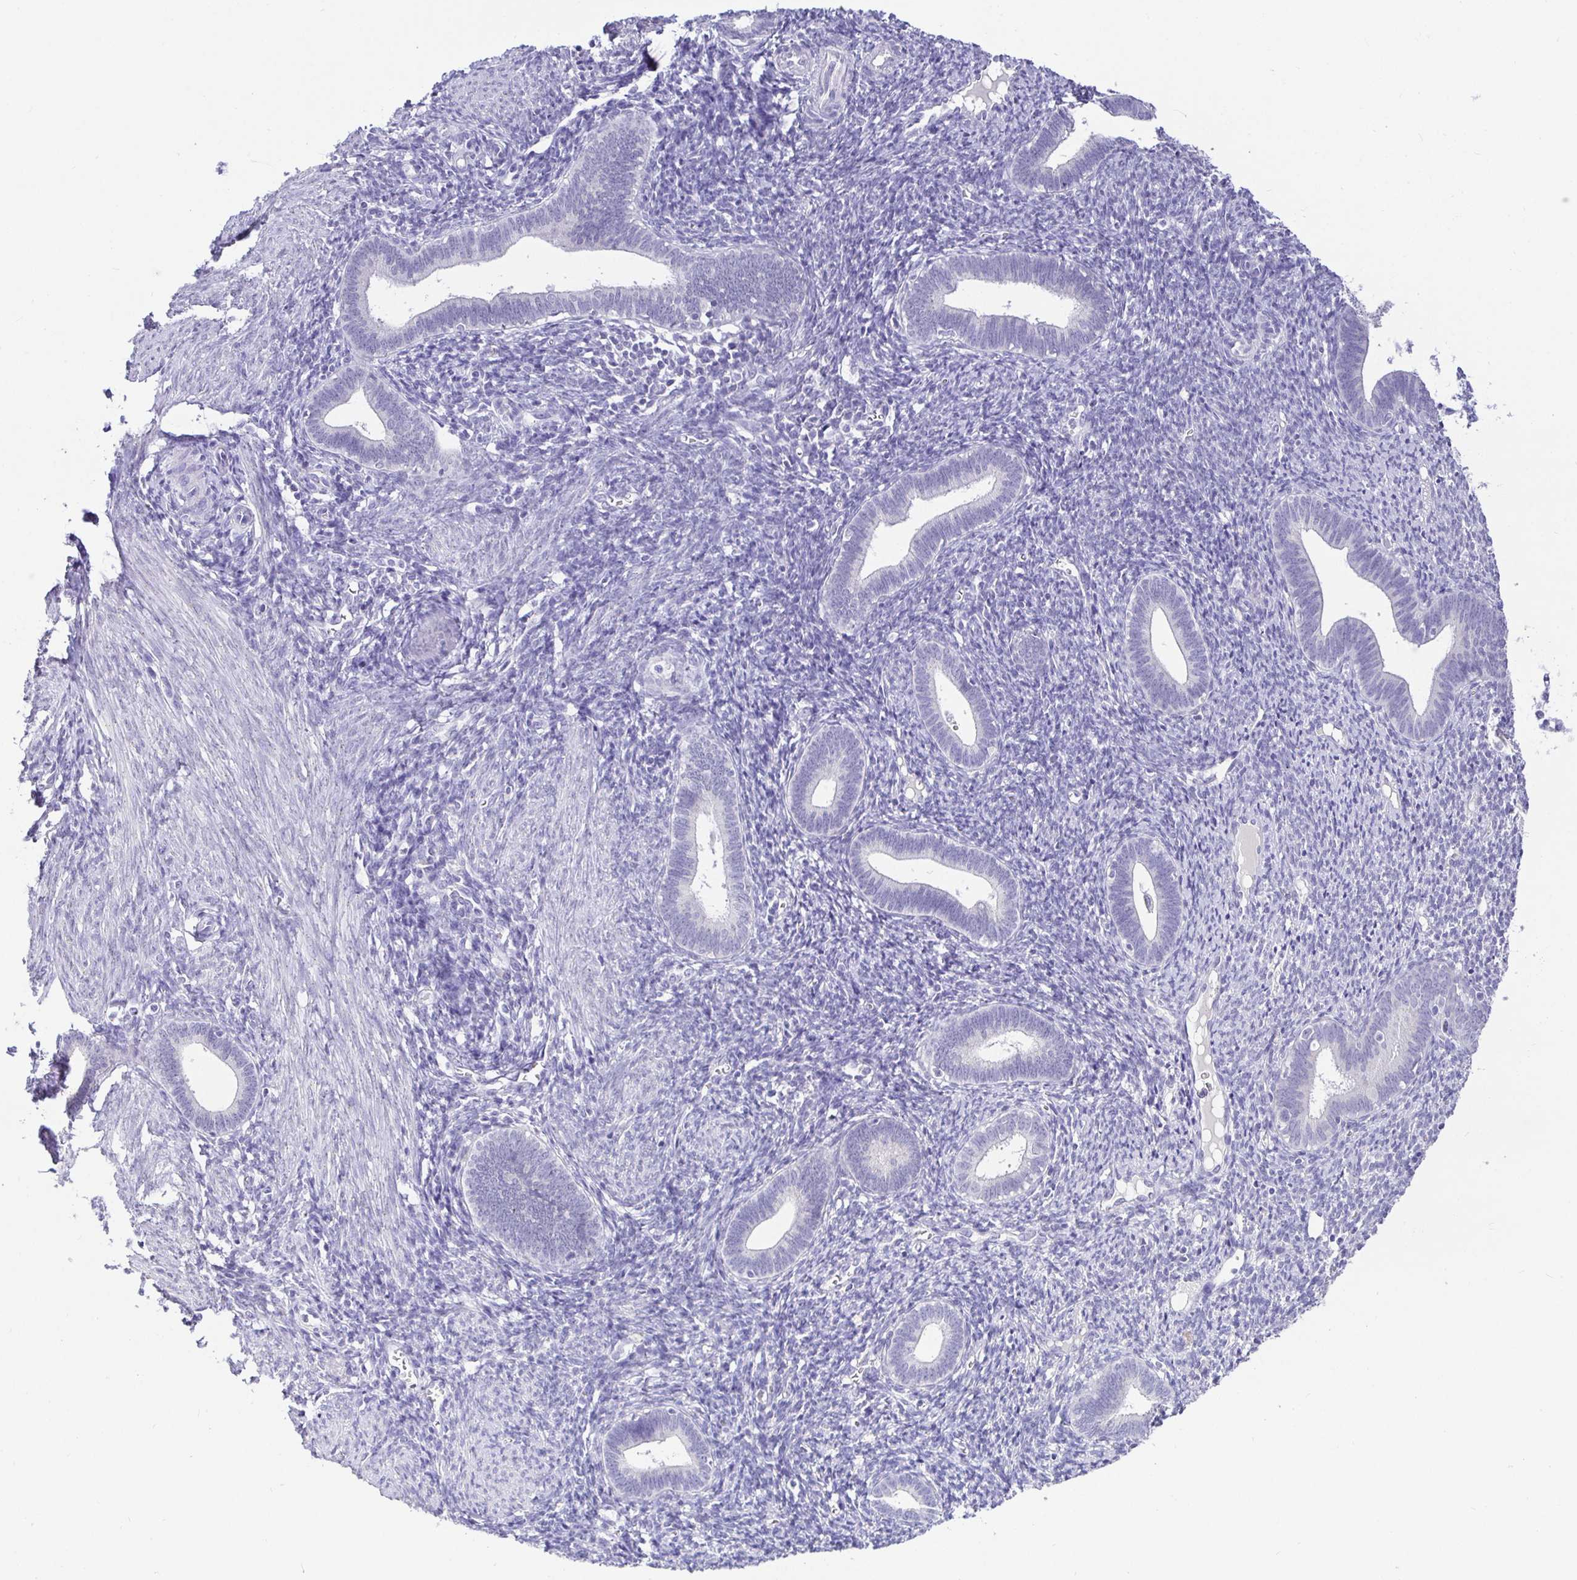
{"staining": {"intensity": "negative", "quantity": "none", "location": "none"}, "tissue": "endometrium", "cell_type": "Cells in endometrial stroma", "image_type": "normal", "snomed": [{"axis": "morphology", "description": "Normal tissue, NOS"}, {"axis": "topography", "description": "Endometrium"}], "caption": "DAB immunohistochemical staining of benign human endometrium displays no significant staining in cells in endometrial stroma. (DAB IHC visualized using brightfield microscopy, high magnification).", "gene": "EZHIP", "patient": {"sex": "female", "age": 41}}